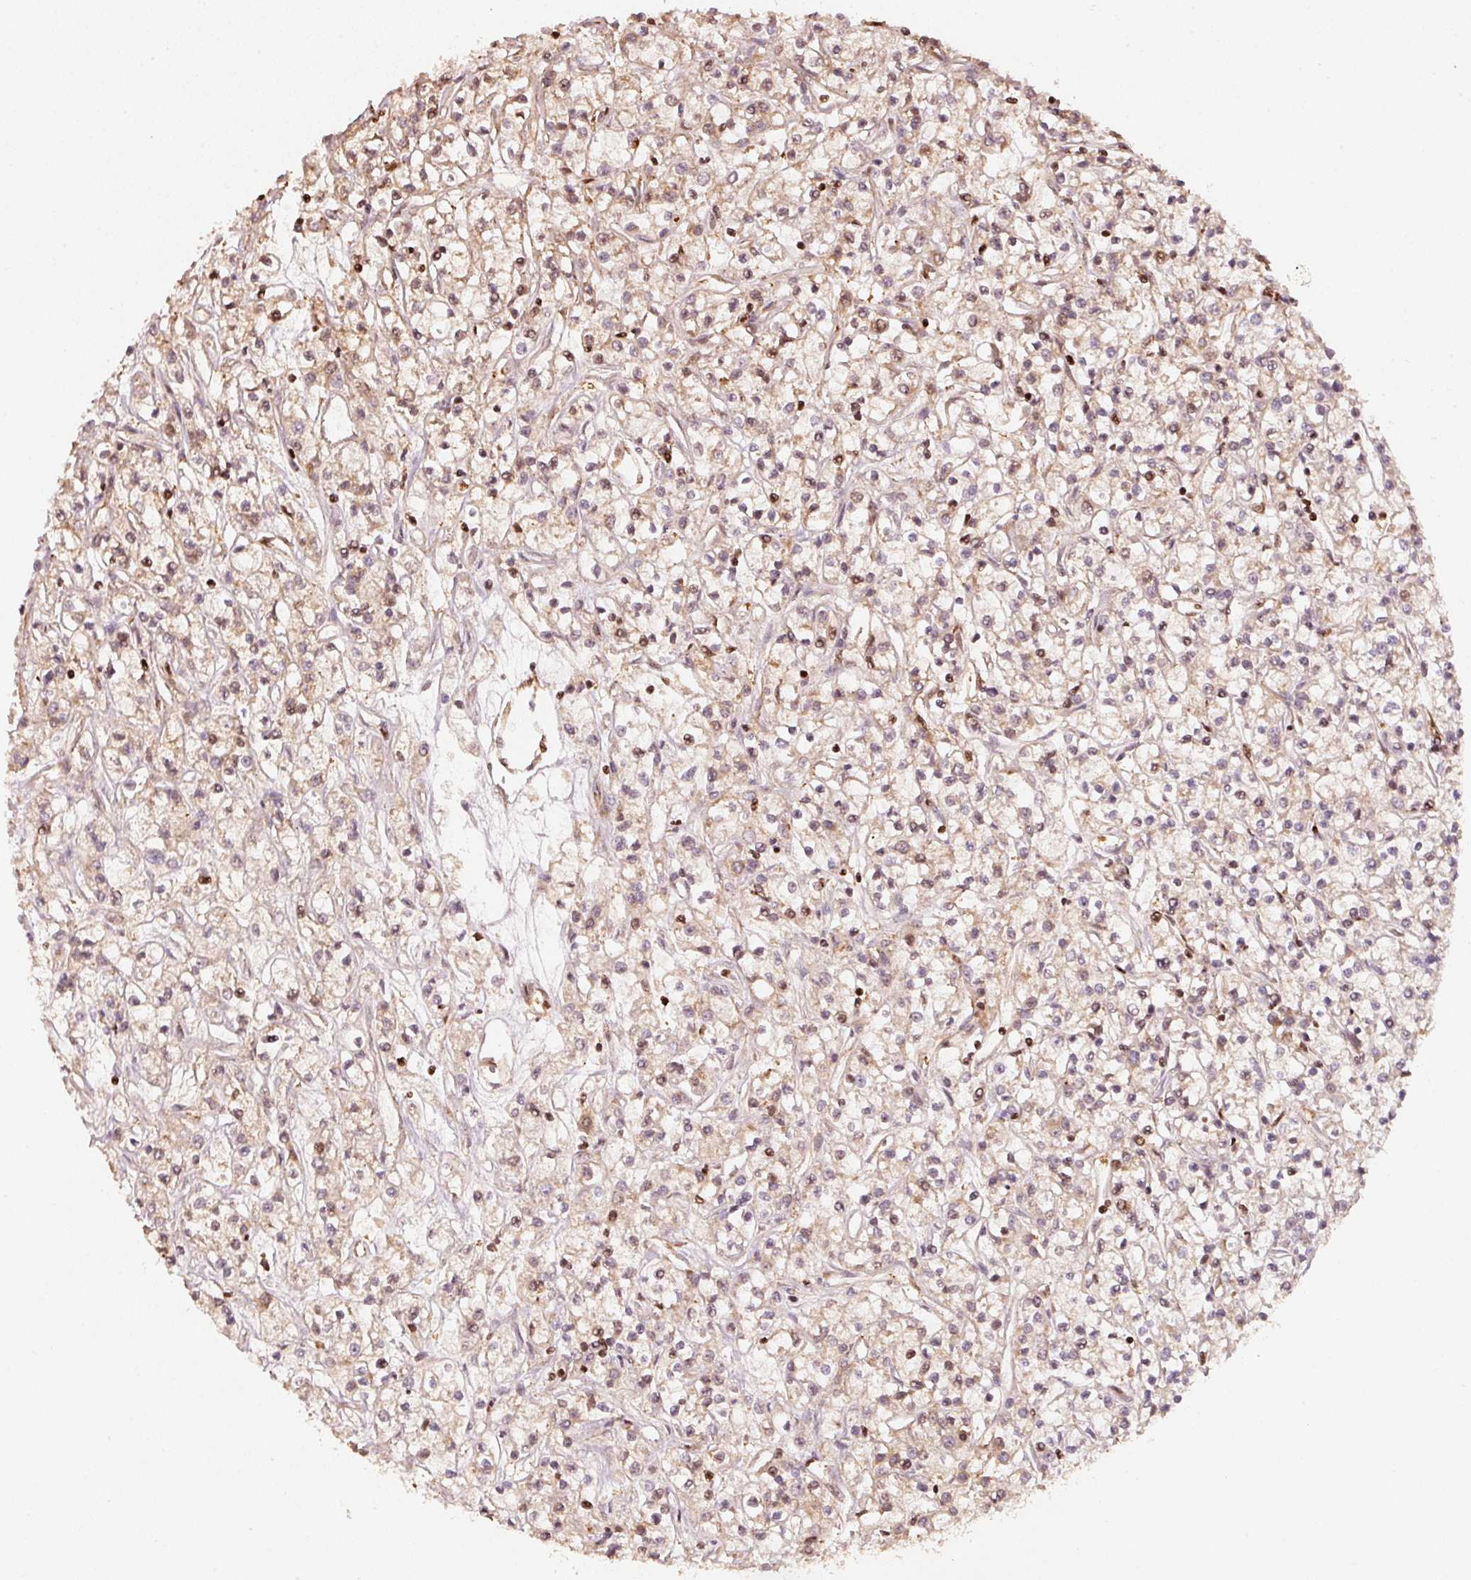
{"staining": {"intensity": "moderate", "quantity": ">75%", "location": "cytoplasmic/membranous"}, "tissue": "renal cancer", "cell_type": "Tumor cells", "image_type": "cancer", "snomed": [{"axis": "morphology", "description": "Adenocarcinoma, NOS"}, {"axis": "topography", "description": "Kidney"}], "caption": "Adenocarcinoma (renal) stained for a protein (brown) displays moderate cytoplasmic/membranous positive staining in about >75% of tumor cells.", "gene": "CEP95", "patient": {"sex": "female", "age": 59}}